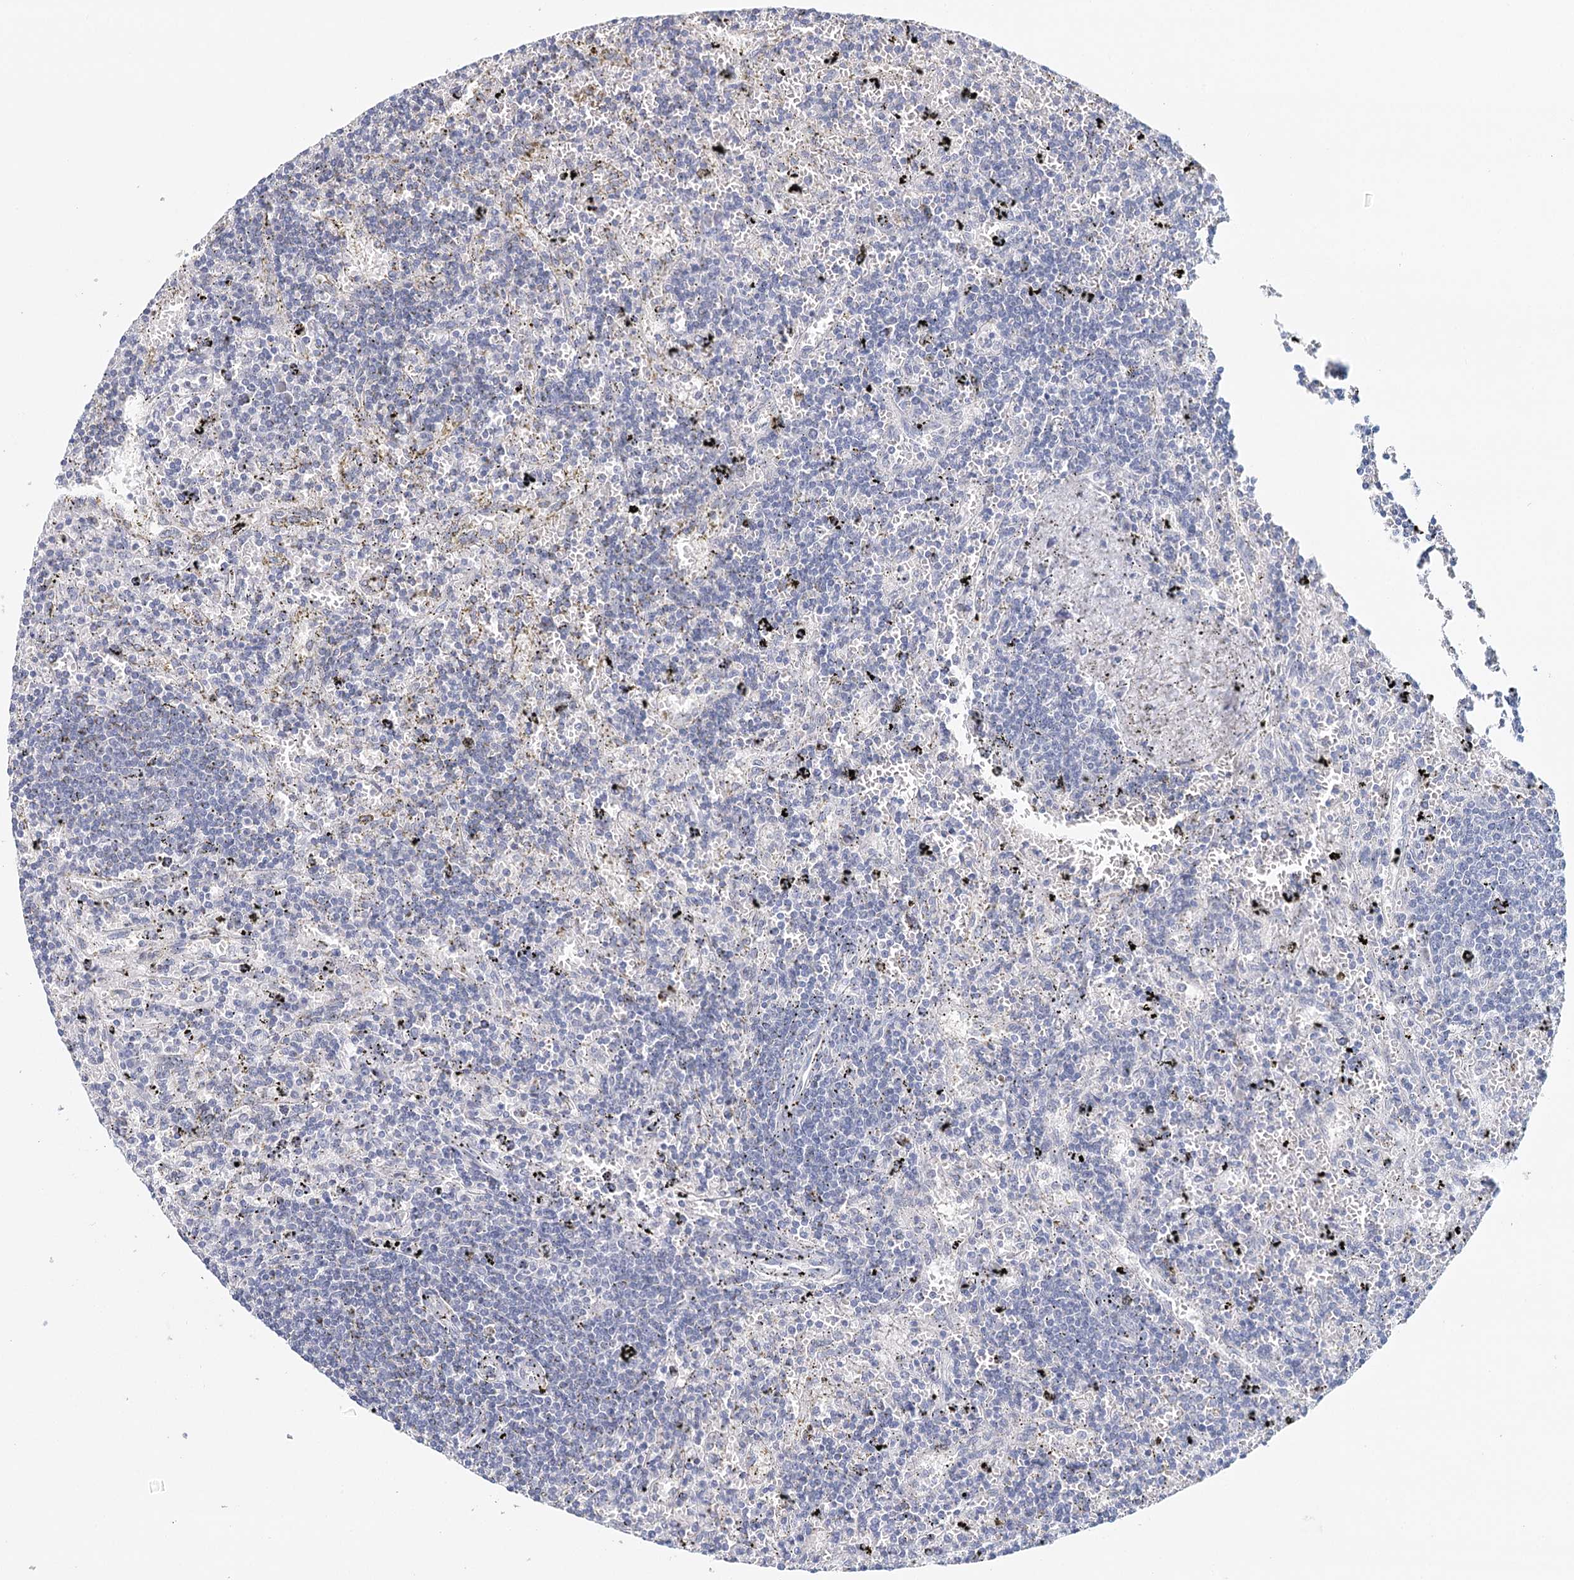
{"staining": {"intensity": "negative", "quantity": "none", "location": "none"}, "tissue": "lymphoma", "cell_type": "Tumor cells", "image_type": "cancer", "snomed": [{"axis": "morphology", "description": "Malignant lymphoma, non-Hodgkin's type, Low grade"}, {"axis": "topography", "description": "Spleen"}], "caption": "Immunohistochemistry (IHC) image of human low-grade malignant lymphoma, non-Hodgkin's type stained for a protein (brown), which exhibits no staining in tumor cells.", "gene": "HSPA4L", "patient": {"sex": "male", "age": 76}}